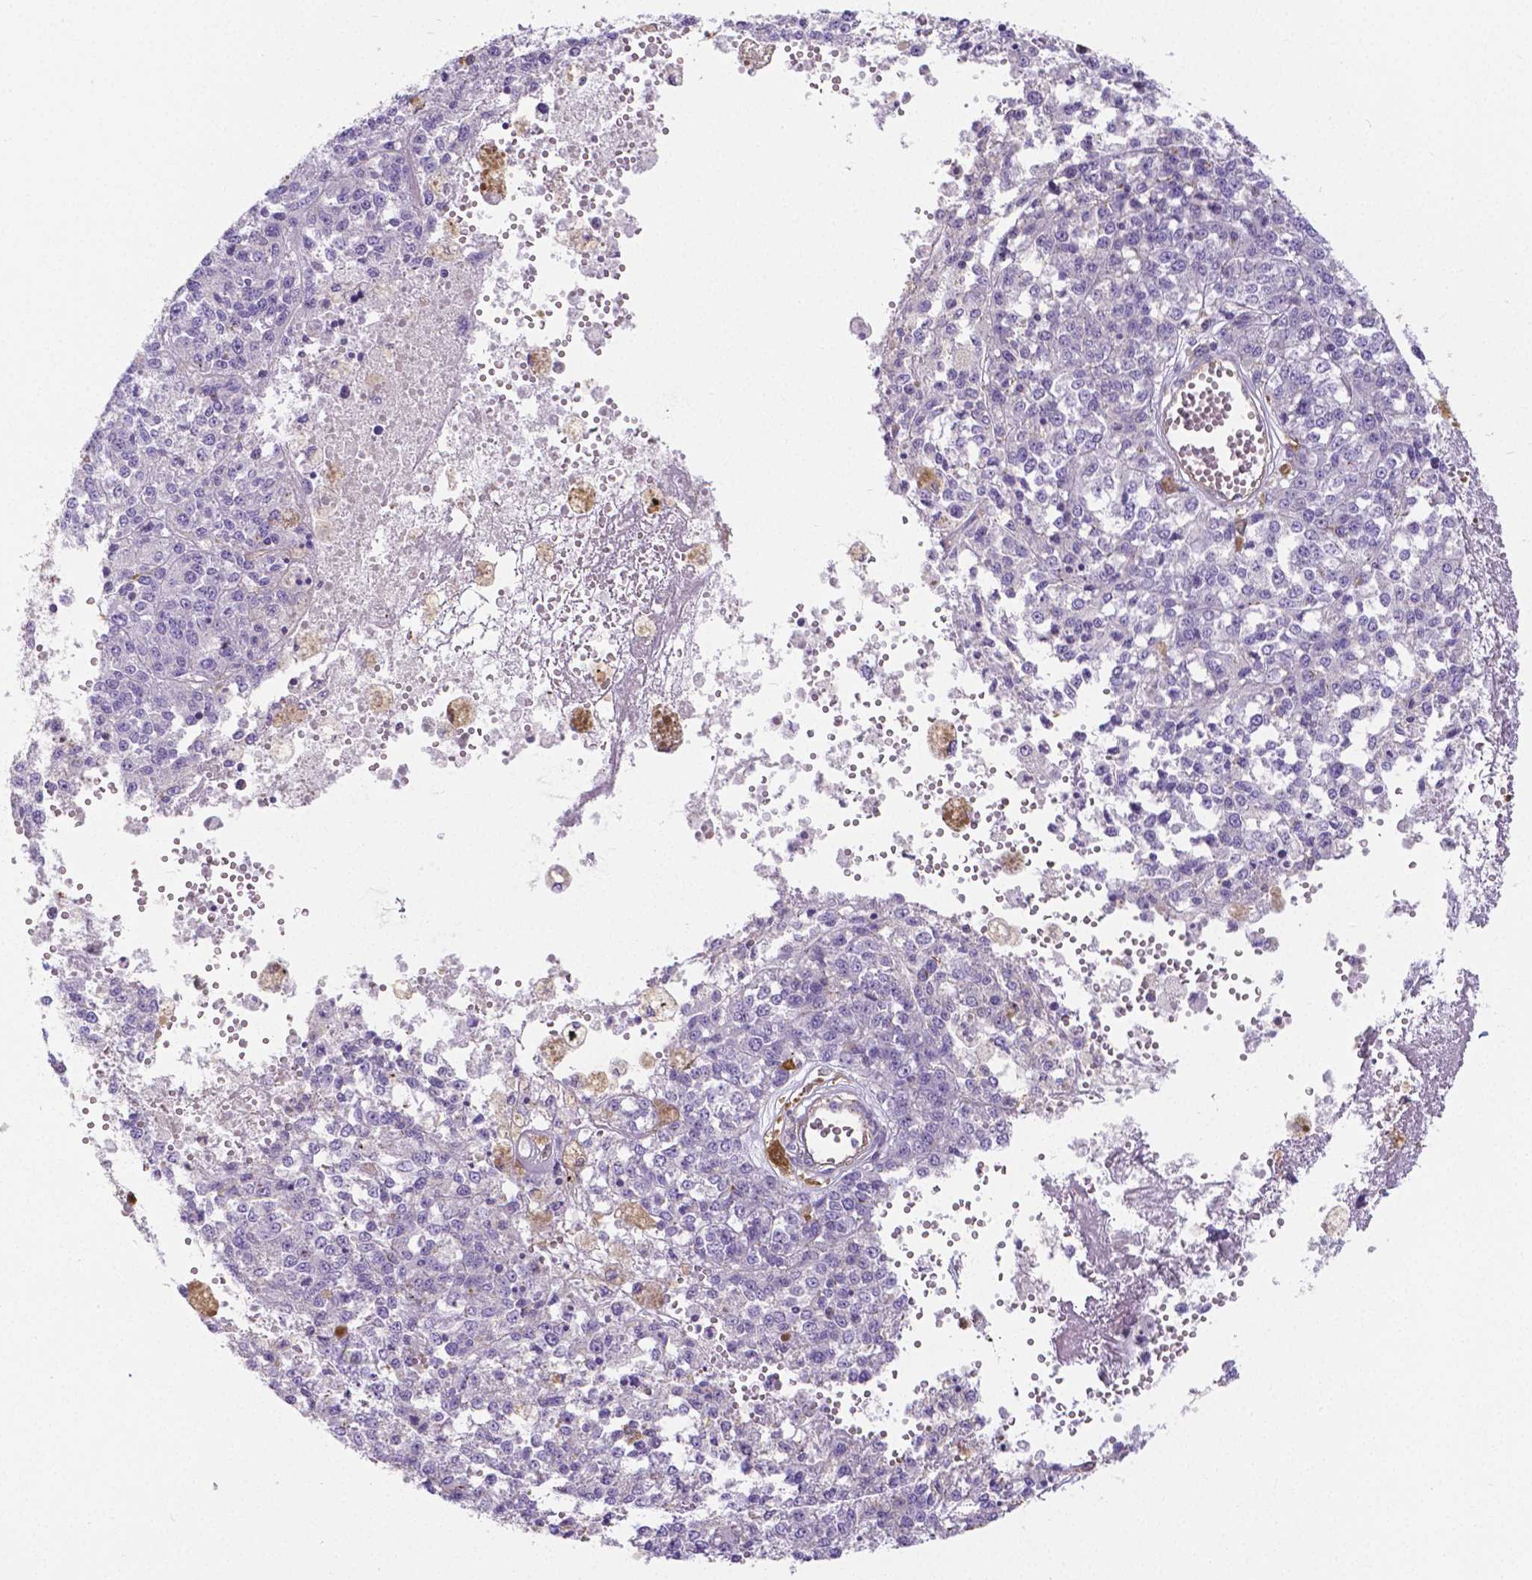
{"staining": {"intensity": "negative", "quantity": "none", "location": "none"}, "tissue": "melanoma", "cell_type": "Tumor cells", "image_type": "cancer", "snomed": [{"axis": "morphology", "description": "Malignant melanoma, Metastatic site"}, {"axis": "topography", "description": "Lymph node"}], "caption": "A micrograph of human malignant melanoma (metastatic site) is negative for staining in tumor cells. (IHC, brightfield microscopy, high magnification).", "gene": "CRMP1", "patient": {"sex": "female", "age": 64}}